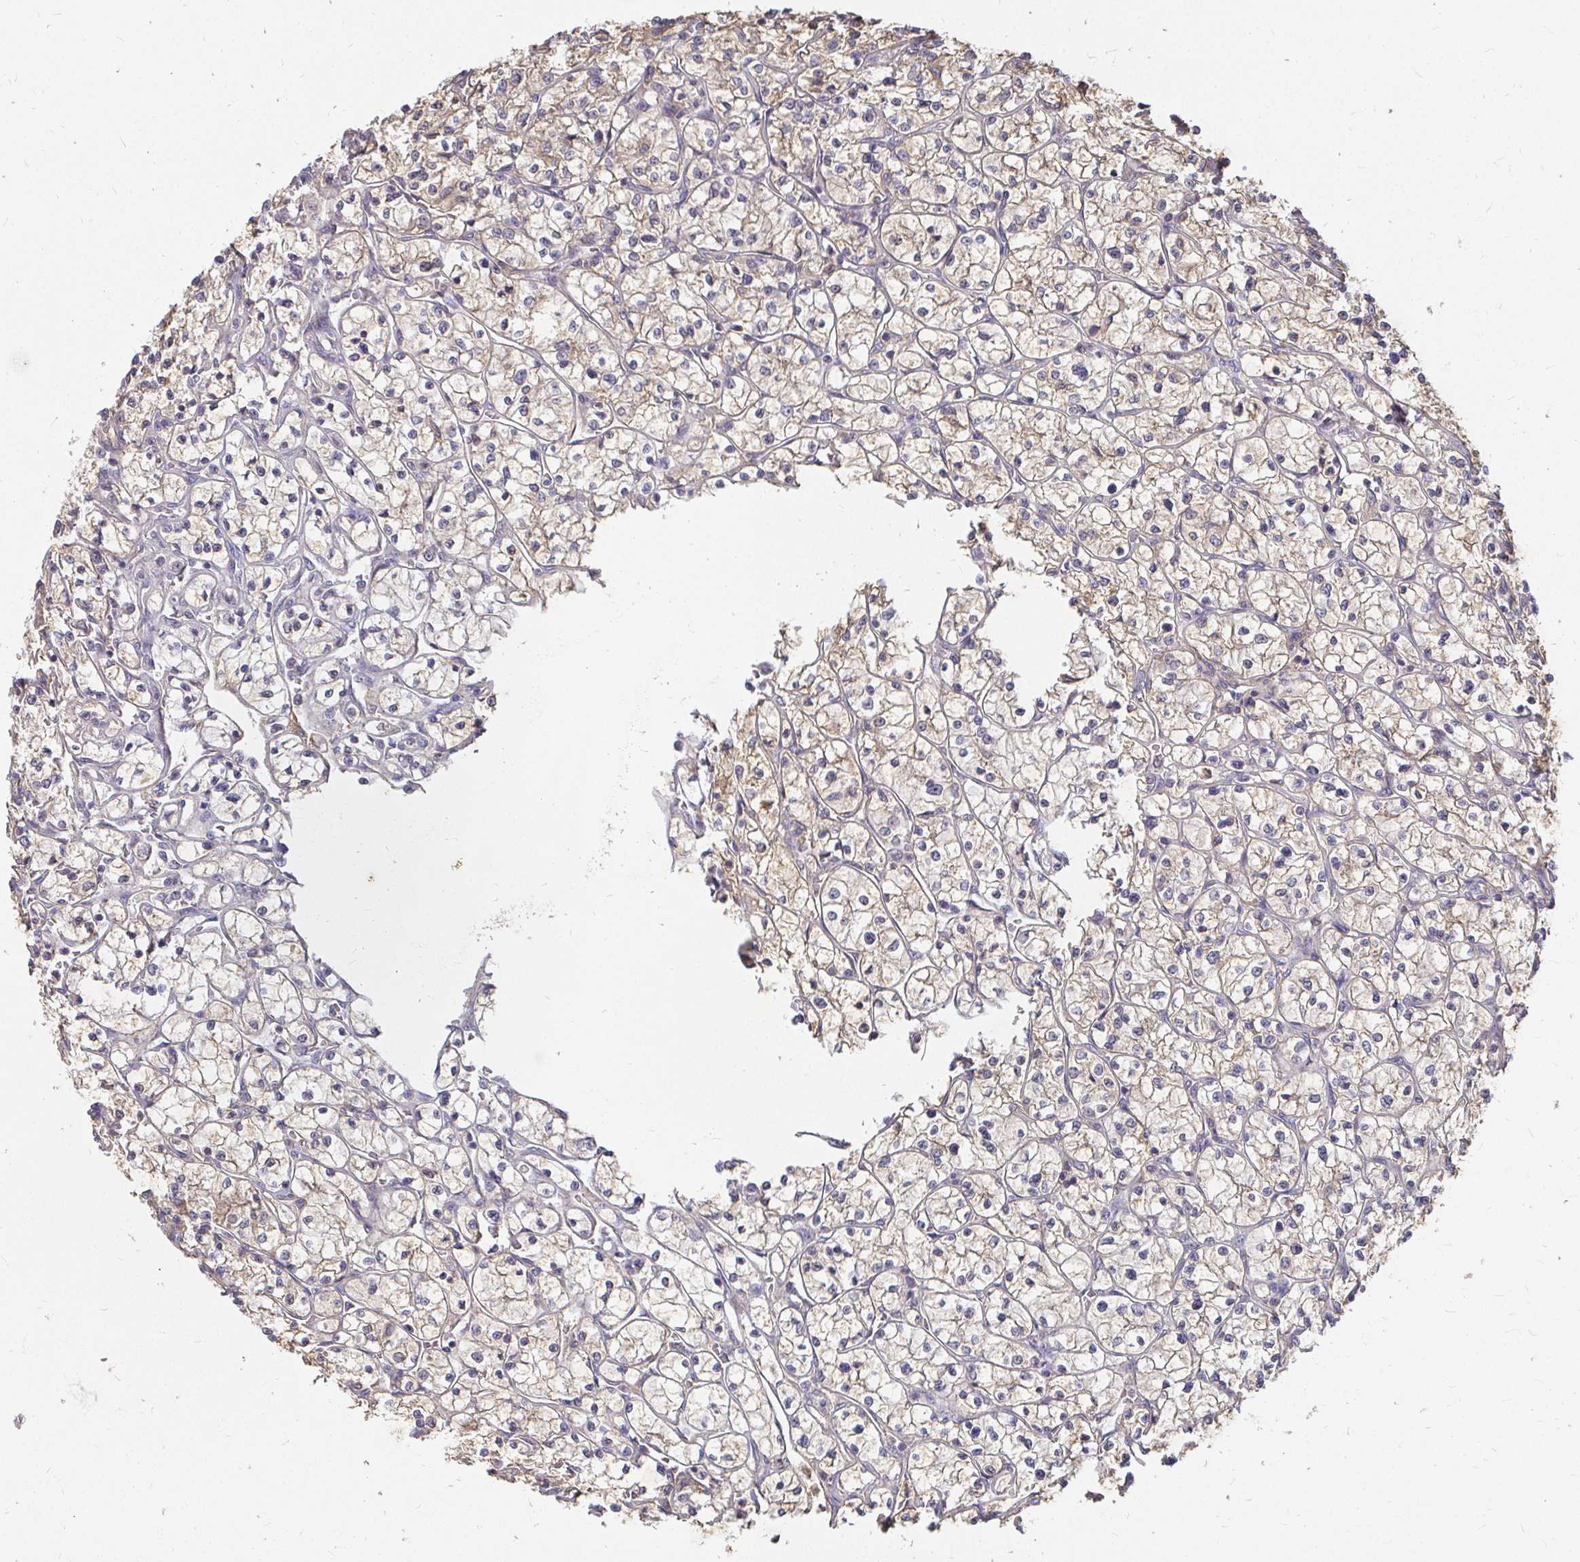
{"staining": {"intensity": "weak", "quantity": ">75%", "location": "cytoplasmic/membranous"}, "tissue": "renal cancer", "cell_type": "Tumor cells", "image_type": "cancer", "snomed": [{"axis": "morphology", "description": "Adenocarcinoma, NOS"}, {"axis": "topography", "description": "Kidney"}], "caption": "This image shows adenocarcinoma (renal) stained with immunohistochemistry (IHC) to label a protein in brown. The cytoplasmic/membranous of tumor cells show weak positivity for the protein. Nuclei are counter-stained blue.", "gene": "LOXL4", "patient": {"sex": "female", "age": 64}}